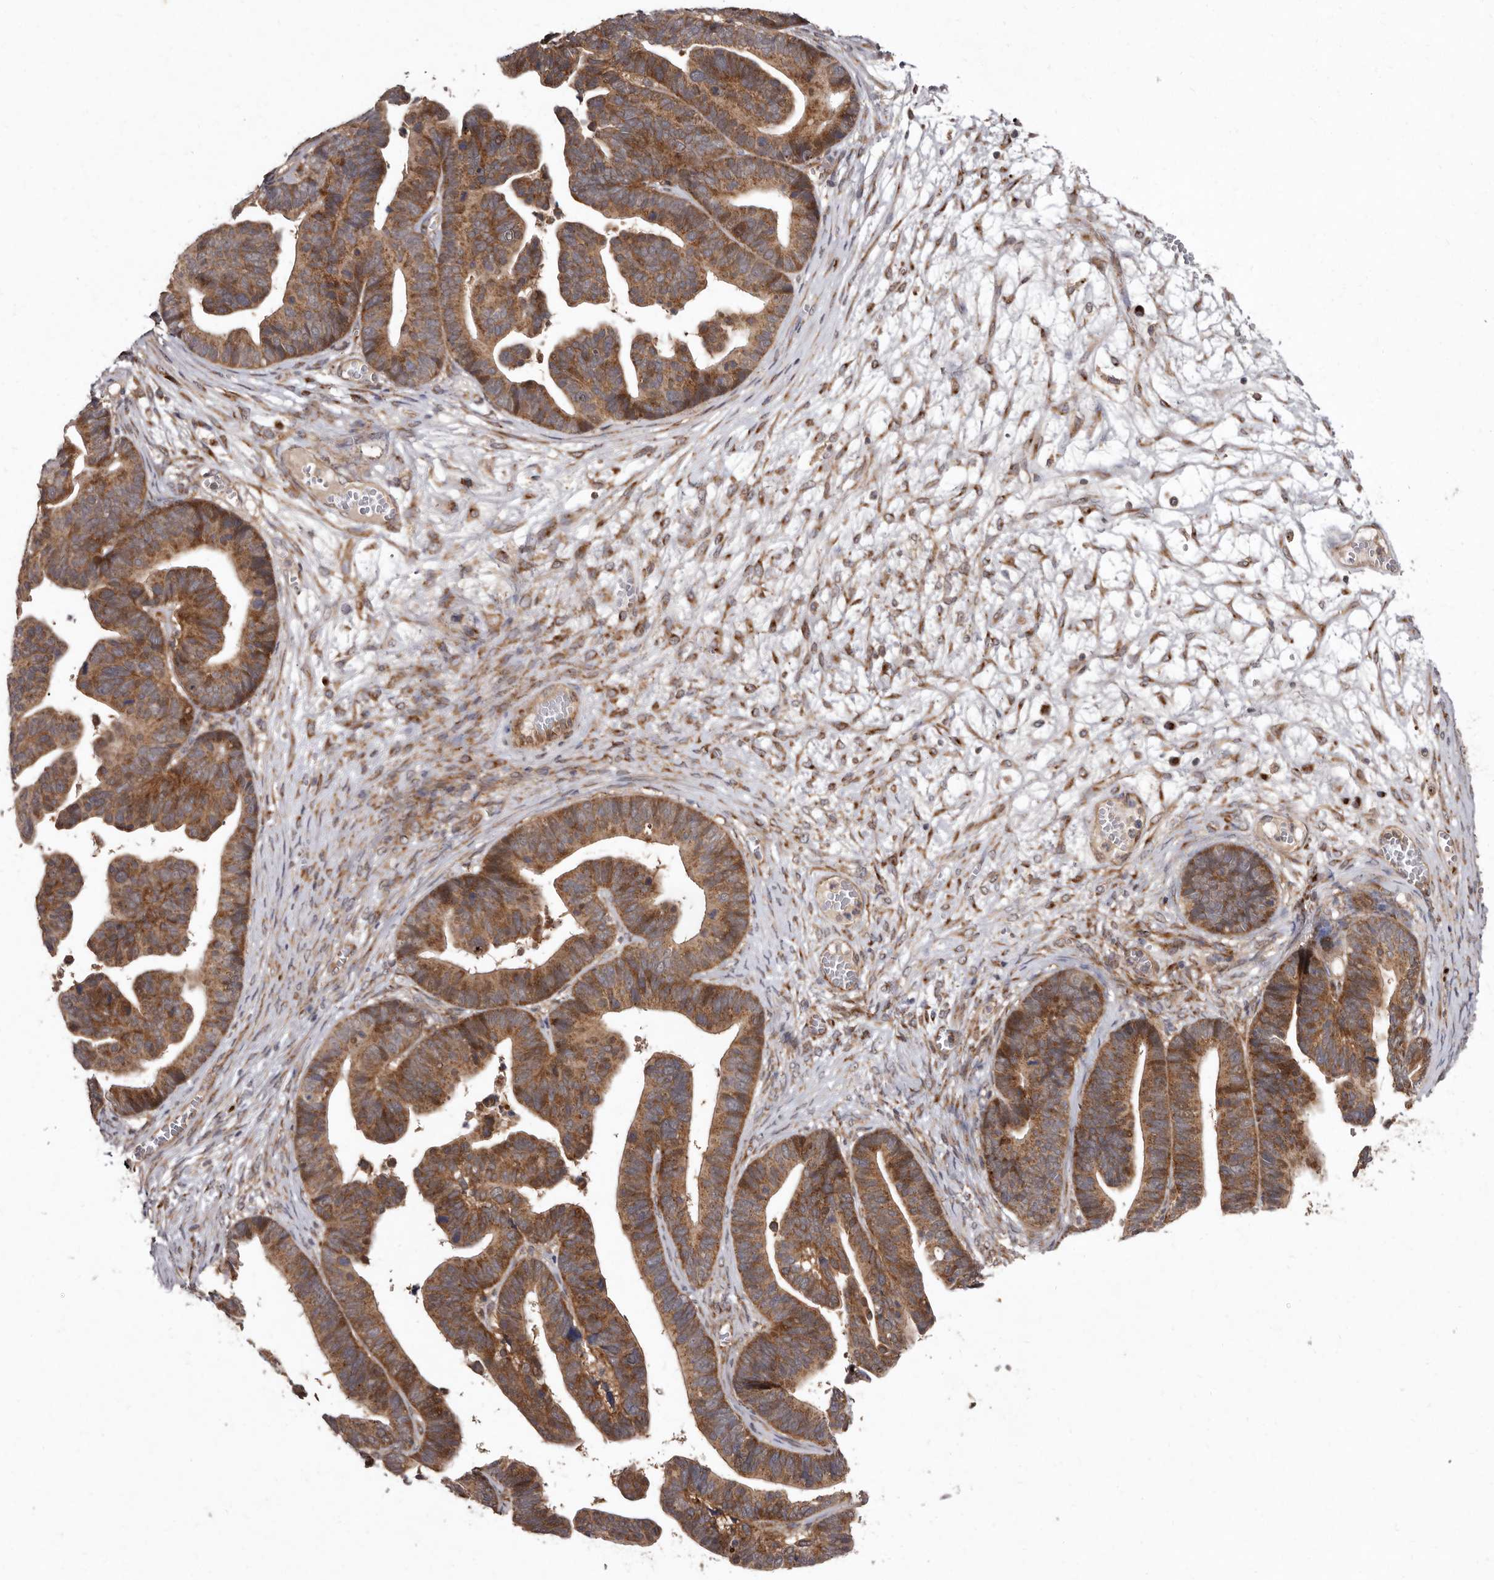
{"staining": {"intensity": "strong", "quantity": ">75%", "location": "cytoplasmic/membranous"}, "tissue": "ovarian cancer", "cell_type": "Tumor cells", "image_type": "cancer", "snomed": [{"axis": "morphology", "description": "Cystadenocarcinoma, serous, NOS"}, {"axis": "topography", "description": "Ovary"}], "caption": "Immunohistochemical staining of human ovarian cancer (serous cystadenocarcinoma) exhibits strong cytoplasmic/membranous protein staining in about >75% of tumor cells.", "gene": "FLAD1", "patient": {"sex": "female", "age": 56}}